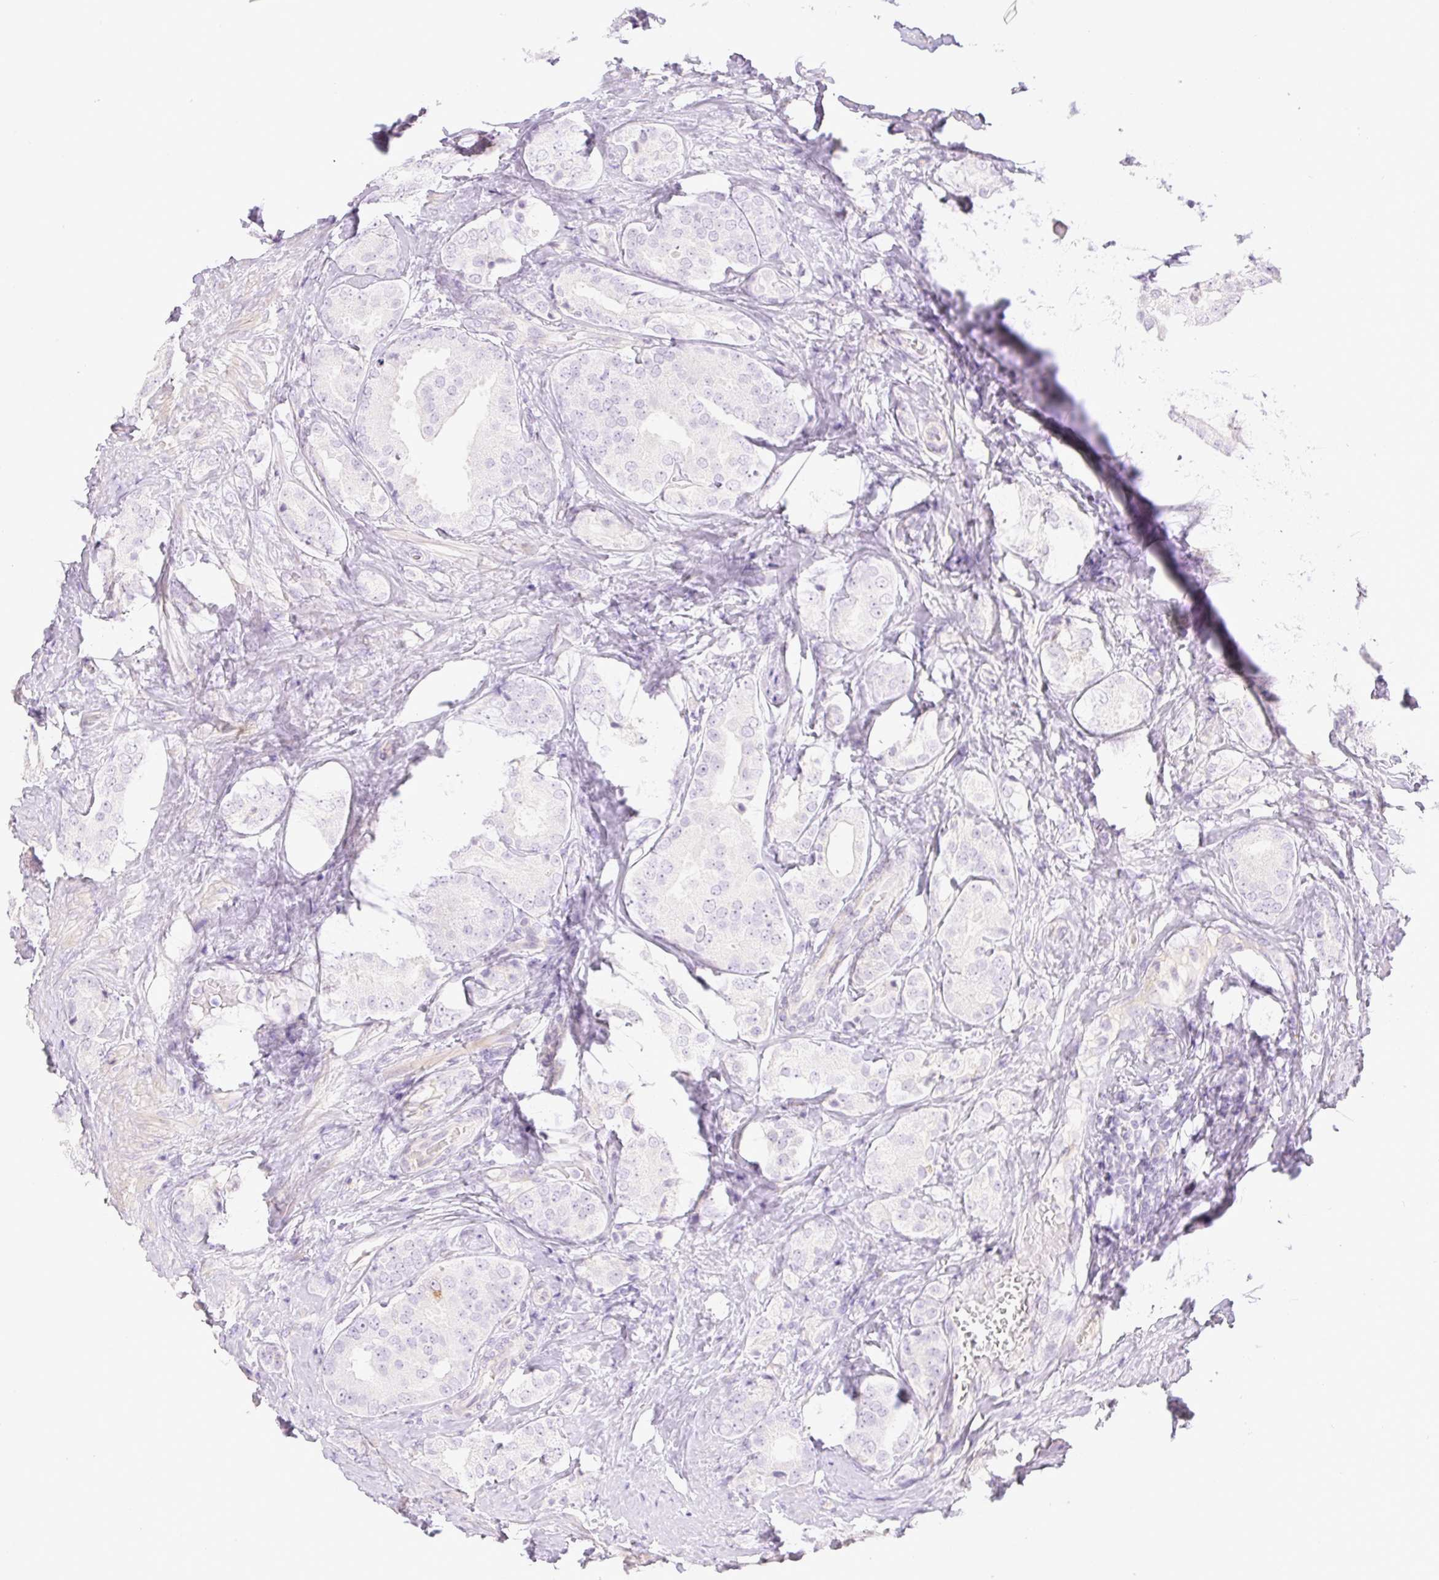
{"staining": {"intensity": "negative", "quantity": "none", "location": "none"}, "tissue": "prostate cancer", "cell_type": "Tumor cells", "image_type": "cancer", "snomed": [{"axis": "morphology", "description": "Adenocarcinoma, High grade"}, {"axis": "topography", "description": "Prostate"}], "caption": "Immunohistochemistry (IHC) of prostate cancer exhibits no staining in tumor cells.", "gene": "MIA2", "patient": {"sex": "male", "age": 63}}